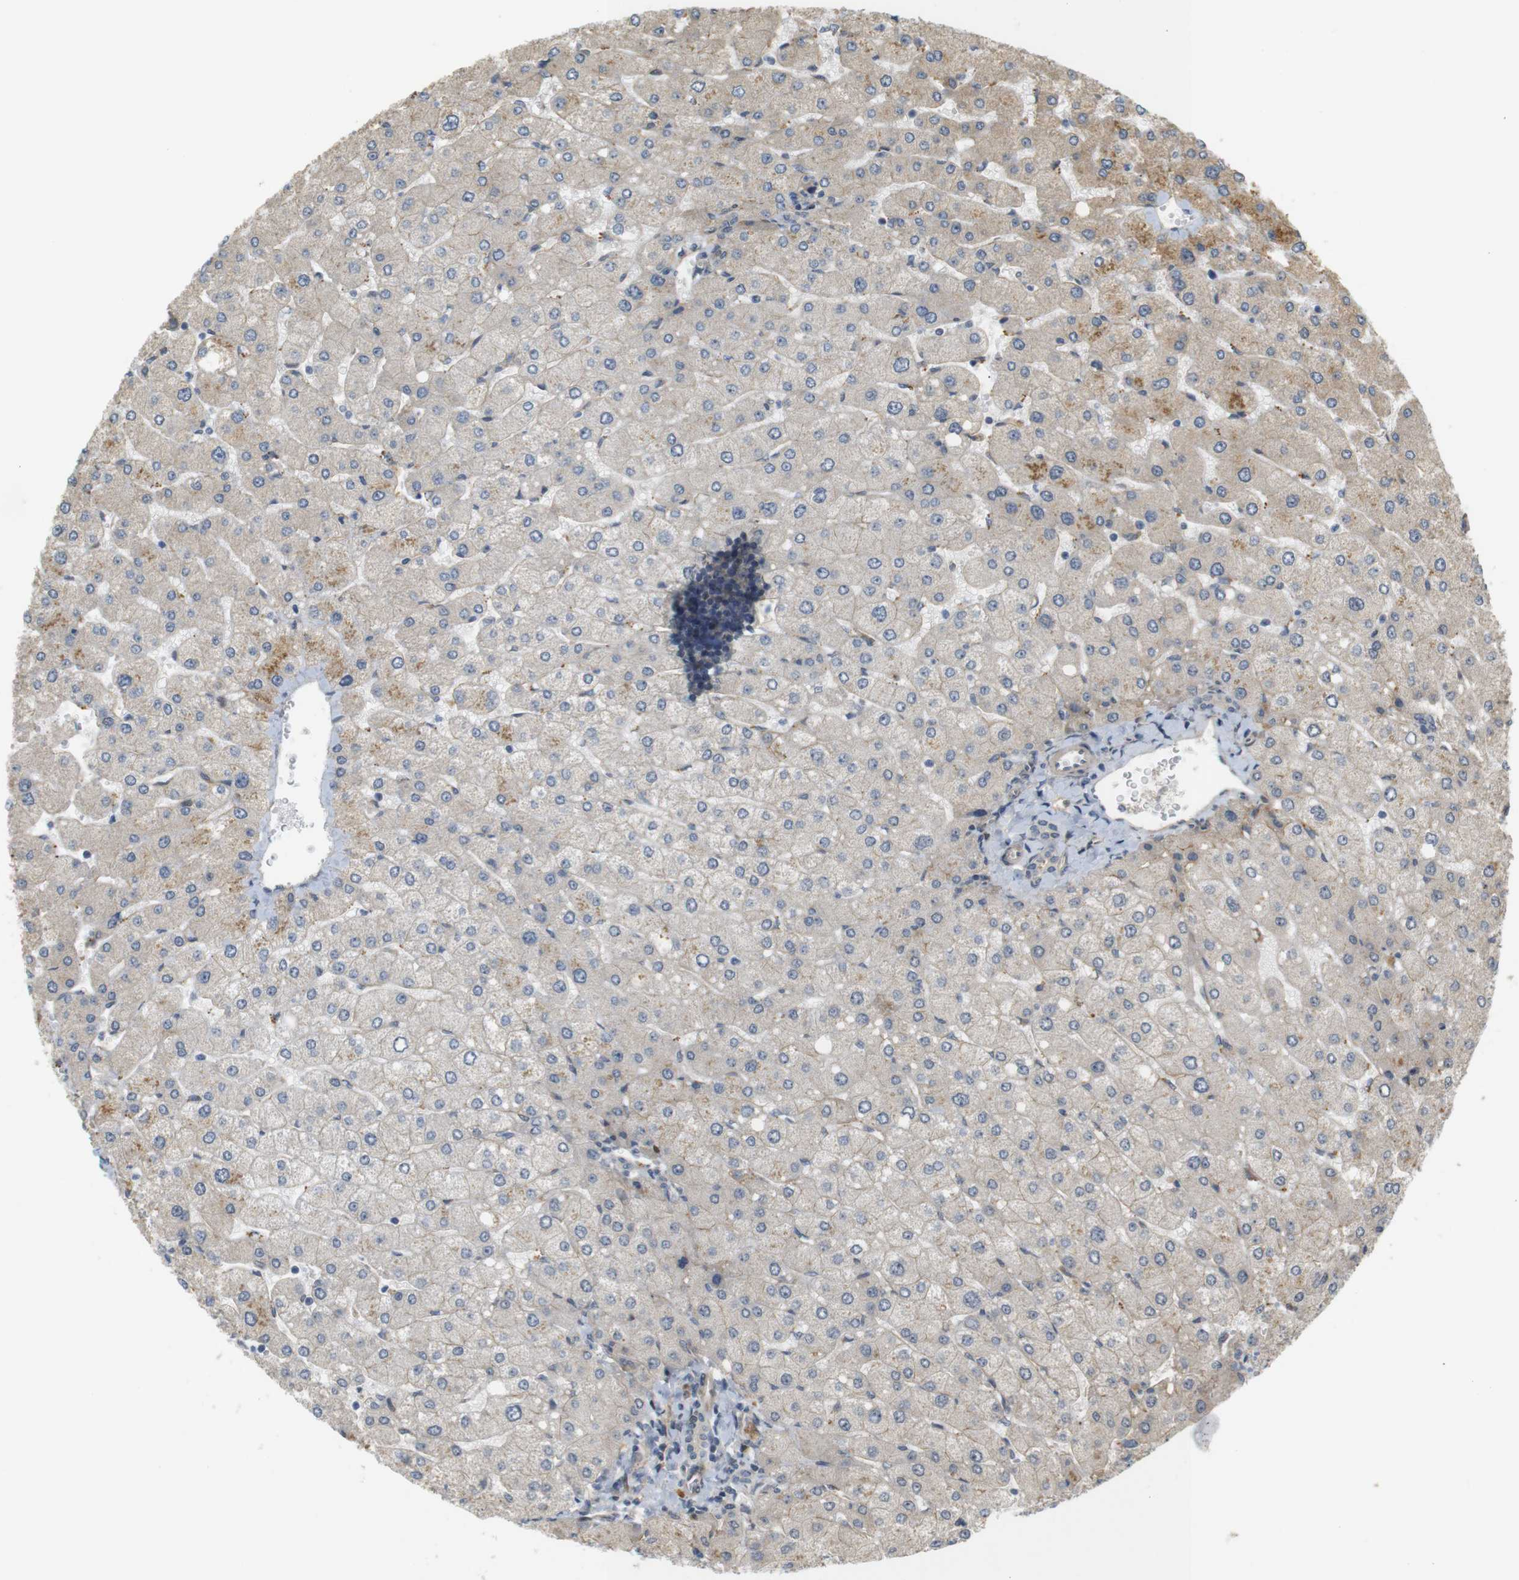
{"staining": {"intensity": "weak", "quantity": "<25%", "location": "cytoplasmic/membranous"}, "tissue": "liver", "cell_type": "Cholangiocytes", "image_type": "normal", "snomed": [{"axis": "morphology", "description": "Normal tissue, NOS"}, {"axis": "topography", "description": "Liver"}], "caption": "An IHC photomicrograph of benign liver is shown. There is no staining in cholangiocytes of liver.", "gene": "TSPAN9", "patient": {"sex": "male", "age": 55}}